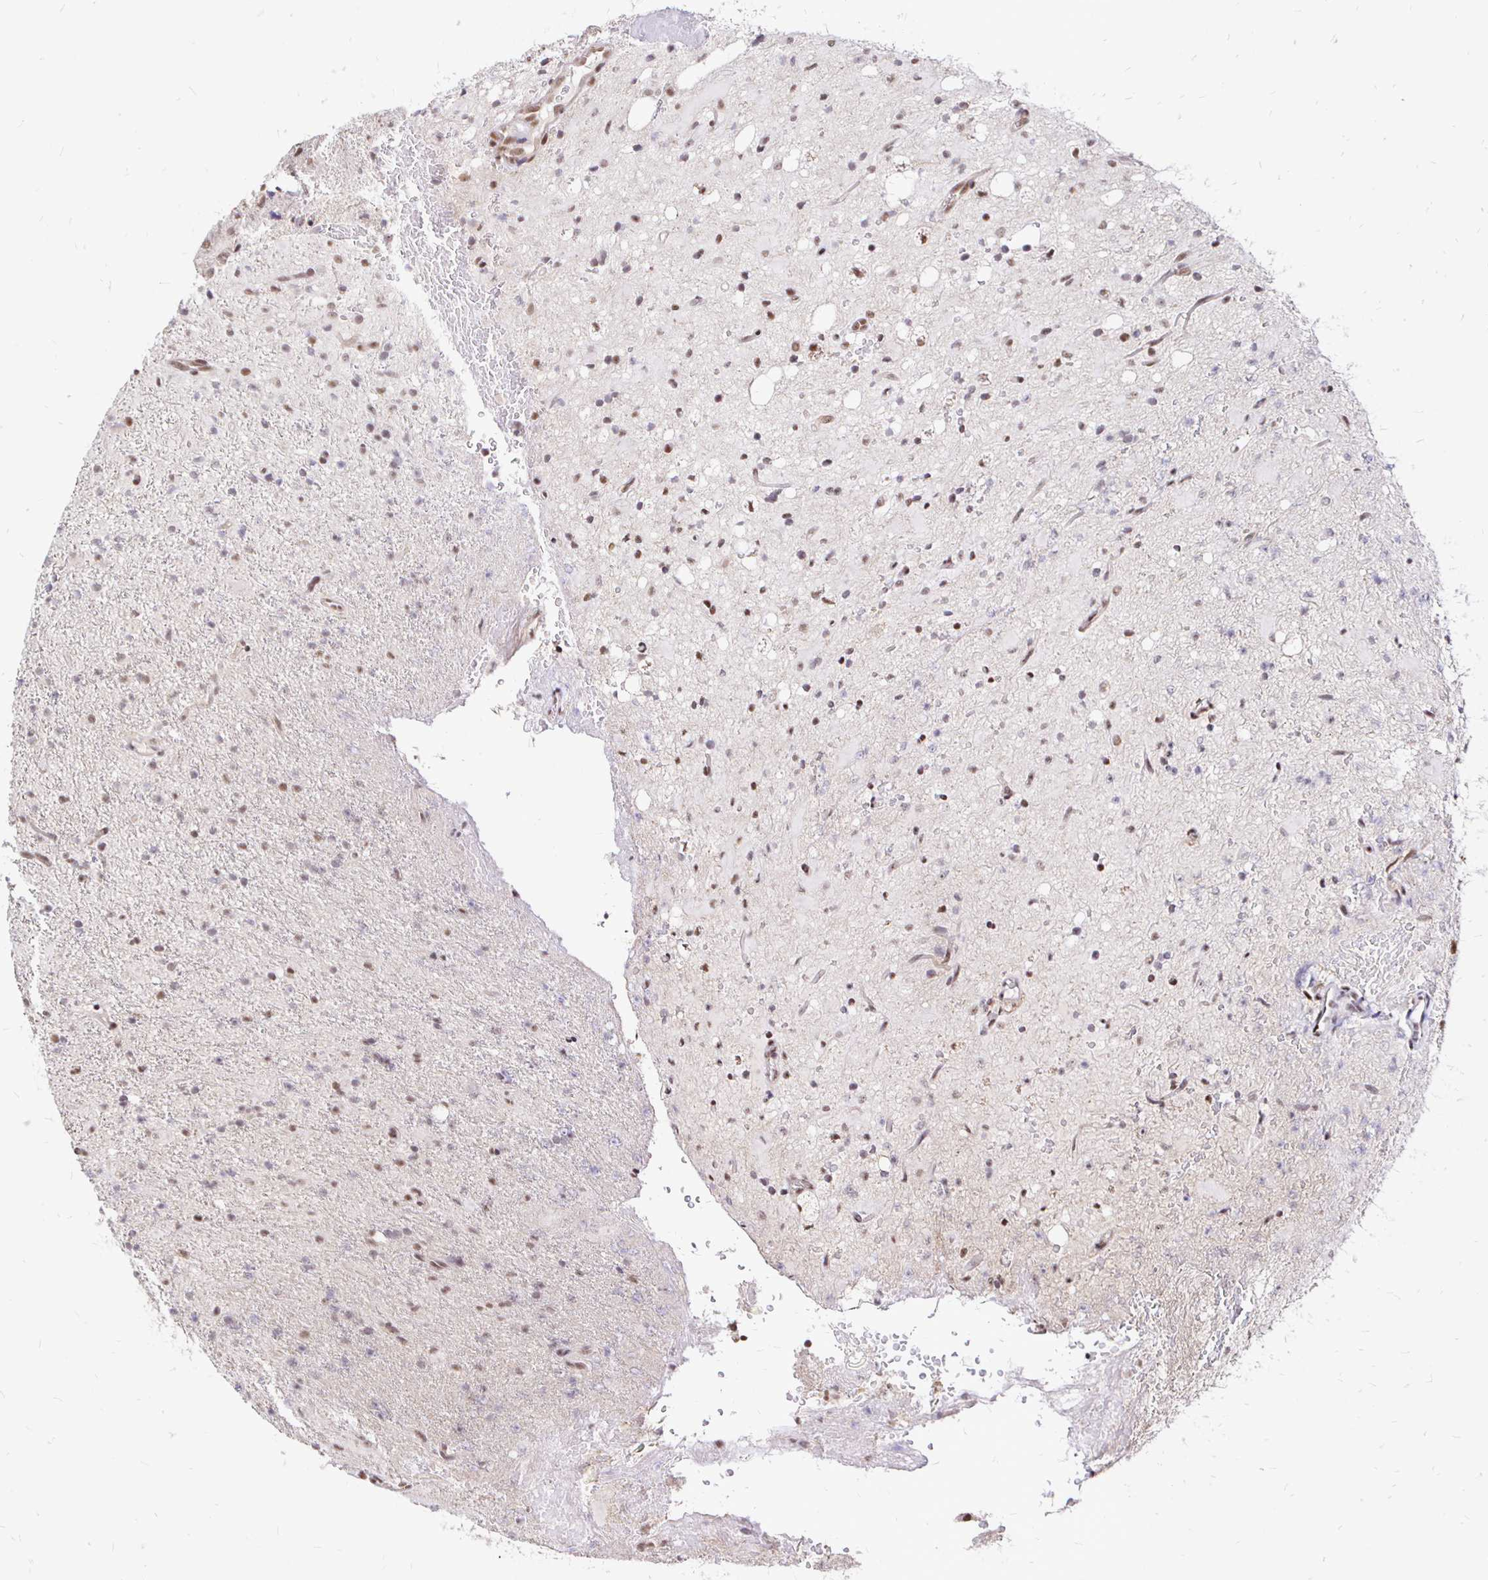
{"staining": {"intensity": "moderate", "quantity": ">75%", "location": "nuclear"}, "tissue": "glioma", "cell_type": "Tumor cells", "image_type": "cancer", "snomed": [{"axis": "morphology", "description": "Glioma, malignant, Low grade"}, {"axis": "topography", "description": "Brain"}], "caption": "Immunohistochemistry histopathology image of neoplastic tissue: glioma stained using immunohistochemistry shows medium levels of moderate protein expression localized specifically in the nuclear of tumor cells, appearing as a nuclear brown color.", "gene": "SIN3A", "patient": {"sex": "female", "age": 33}}